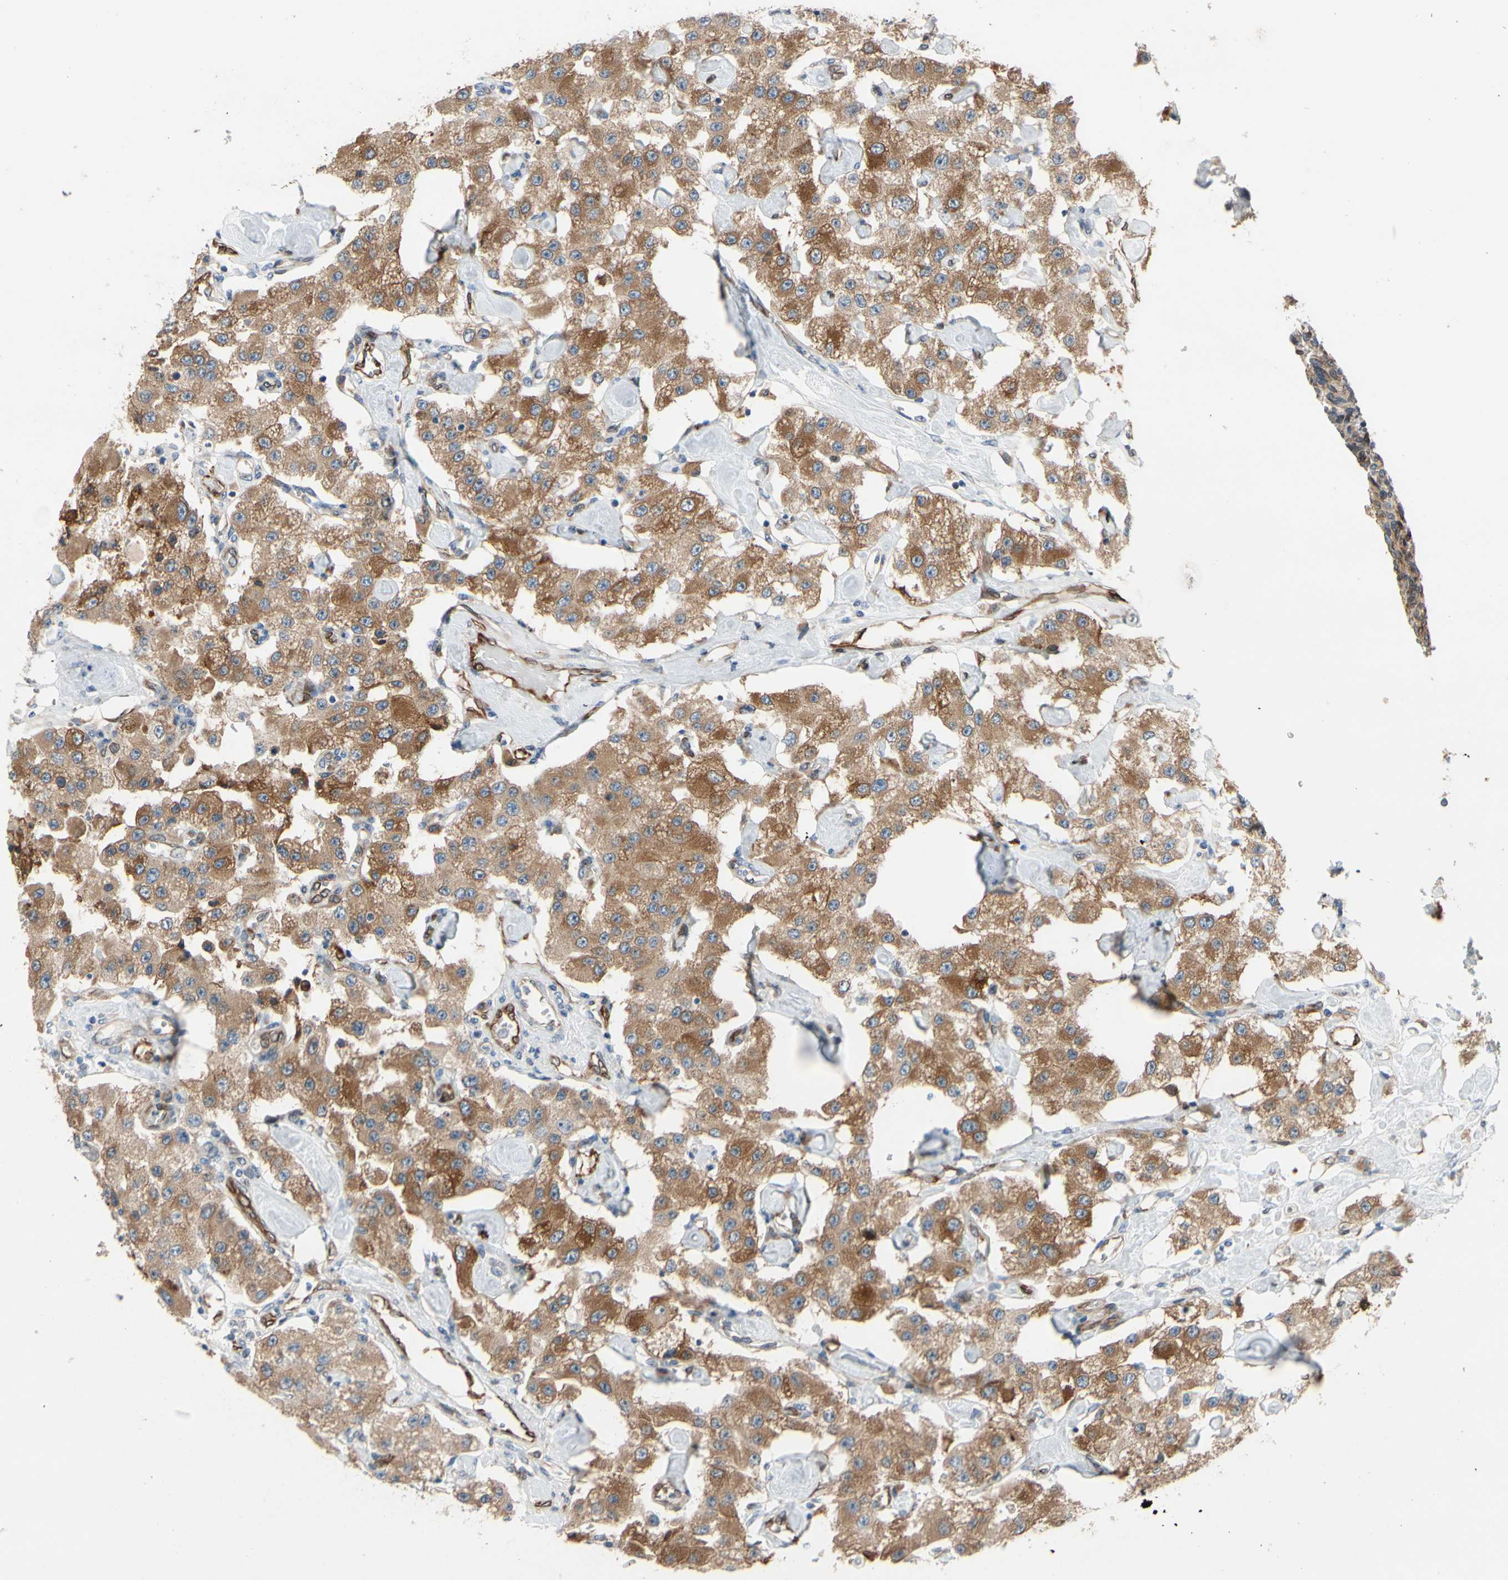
{"staining": {"intensity": "moderate", "quantity": ">75%", "location": "cytoplasmic/membranous"}, "tissue": "carcinoid", "cell_type": "Tumor cells", "image_type": "cancer", "snomed": [{"axis": "morphology", "description": "Carcinoid, malignant, NOS"}, {"axis": "topography", "description": "Pancreas"}], "caption": "Protein expression analysis of human carcinoid reveals moderate cytoplasmic/membranous expression in approximately >75% of tumor cells.", "gene": "PRXL2A", "patient": {"sex": "male", "age": 41}}